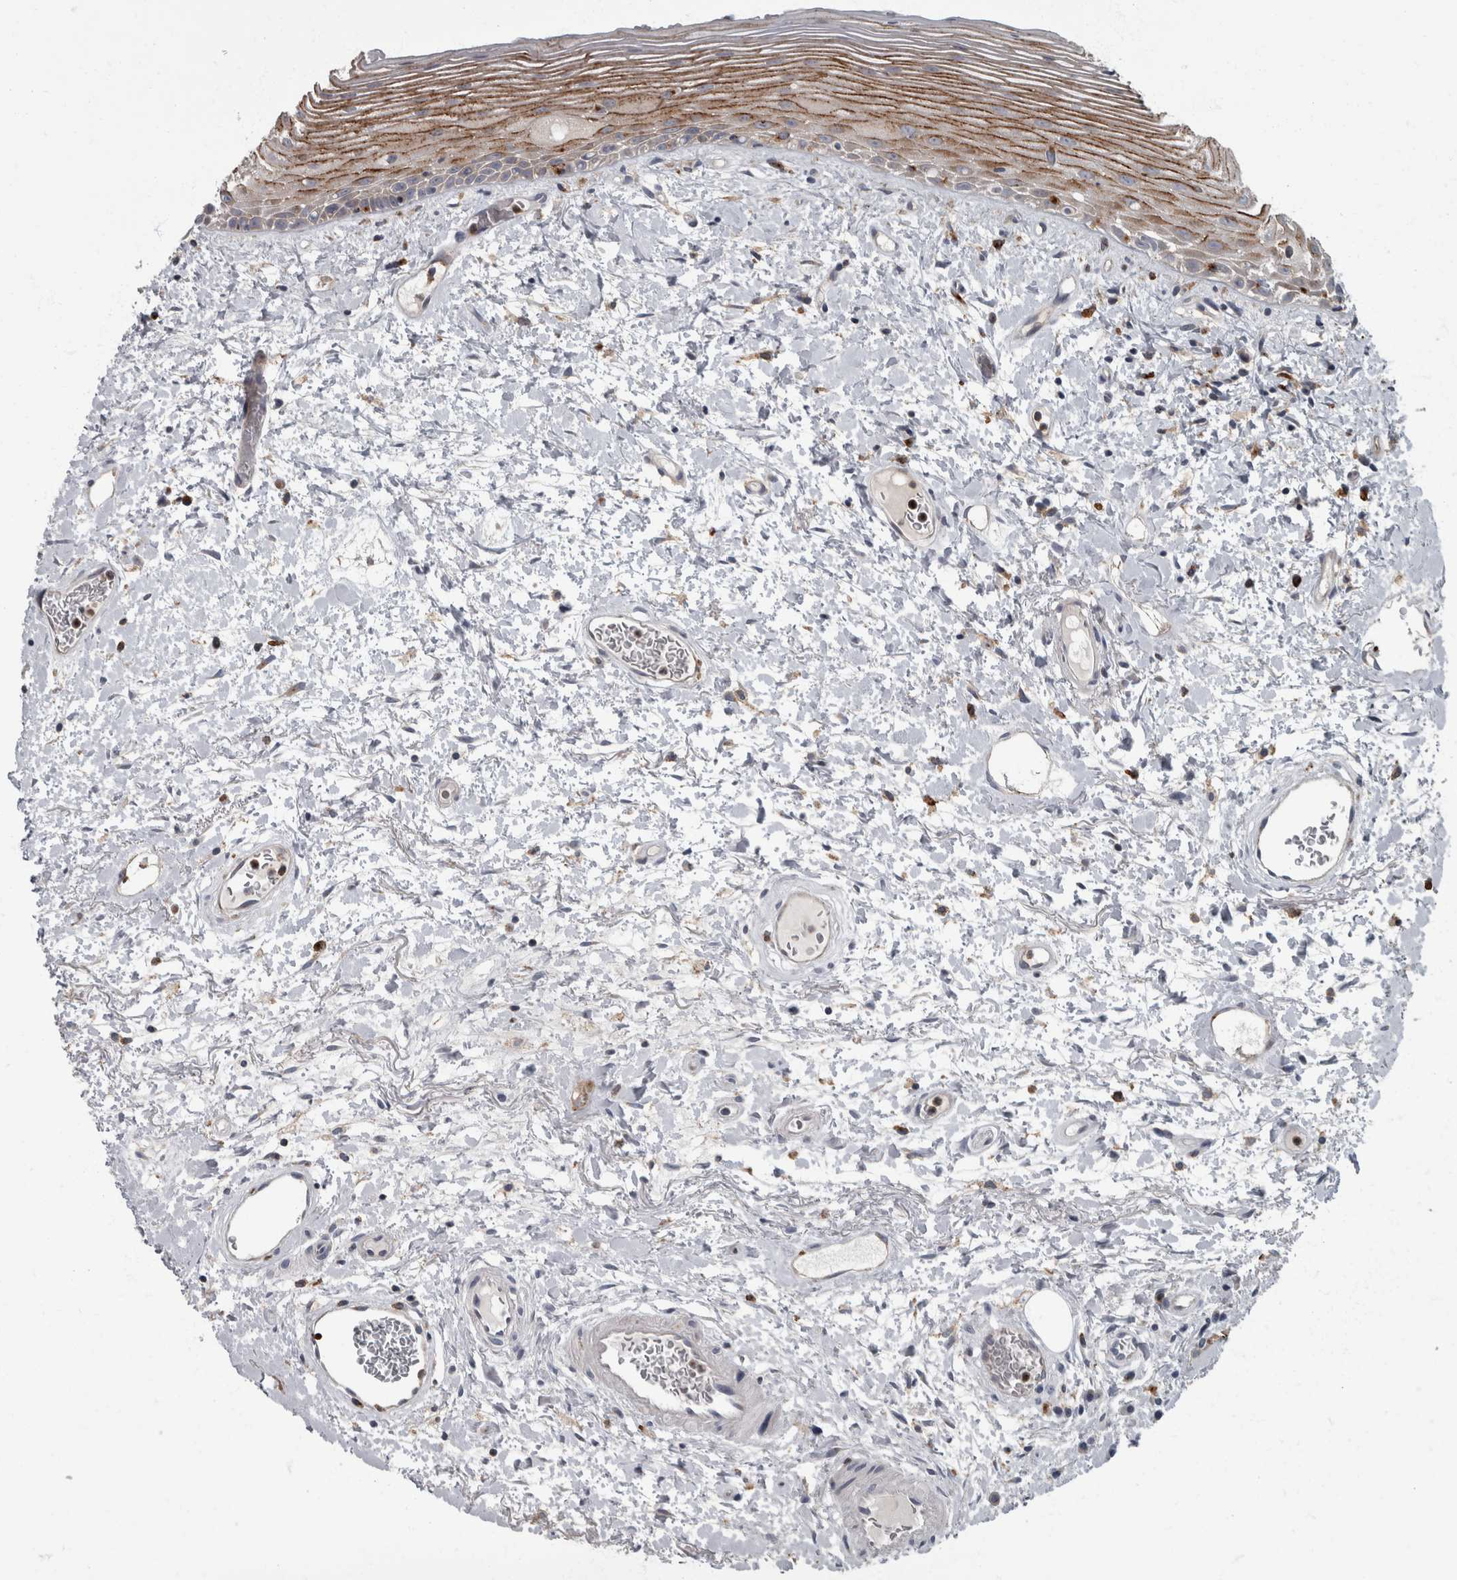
{"staining": {"intensity": "strong", "quantity": "<25%", "location": "cytoplasmic/membranous"}, "tissue": "oral mucosa", "cell_type": "Squamous epithelial cells", "image_type": "normal", "snomed": [{"axis": "morphology", "description": "Normal tissue, NOS"}, {"axis": "topography", "description": "Oral tissue"}], "caption": "Immunohistochemistry (IHC) histopathology image of unremarkable oral mucosa: oral mucosa stained using immunohistochemistry displays medium levels of strong protein expression localized specifically in the cytoplasmic/membranous of squamous epithelial cells, appearing as a cytoplasmic/membranous brown color.", "gene": "CDC42BPG", "patient": {"sex": "female", "age": 76}}